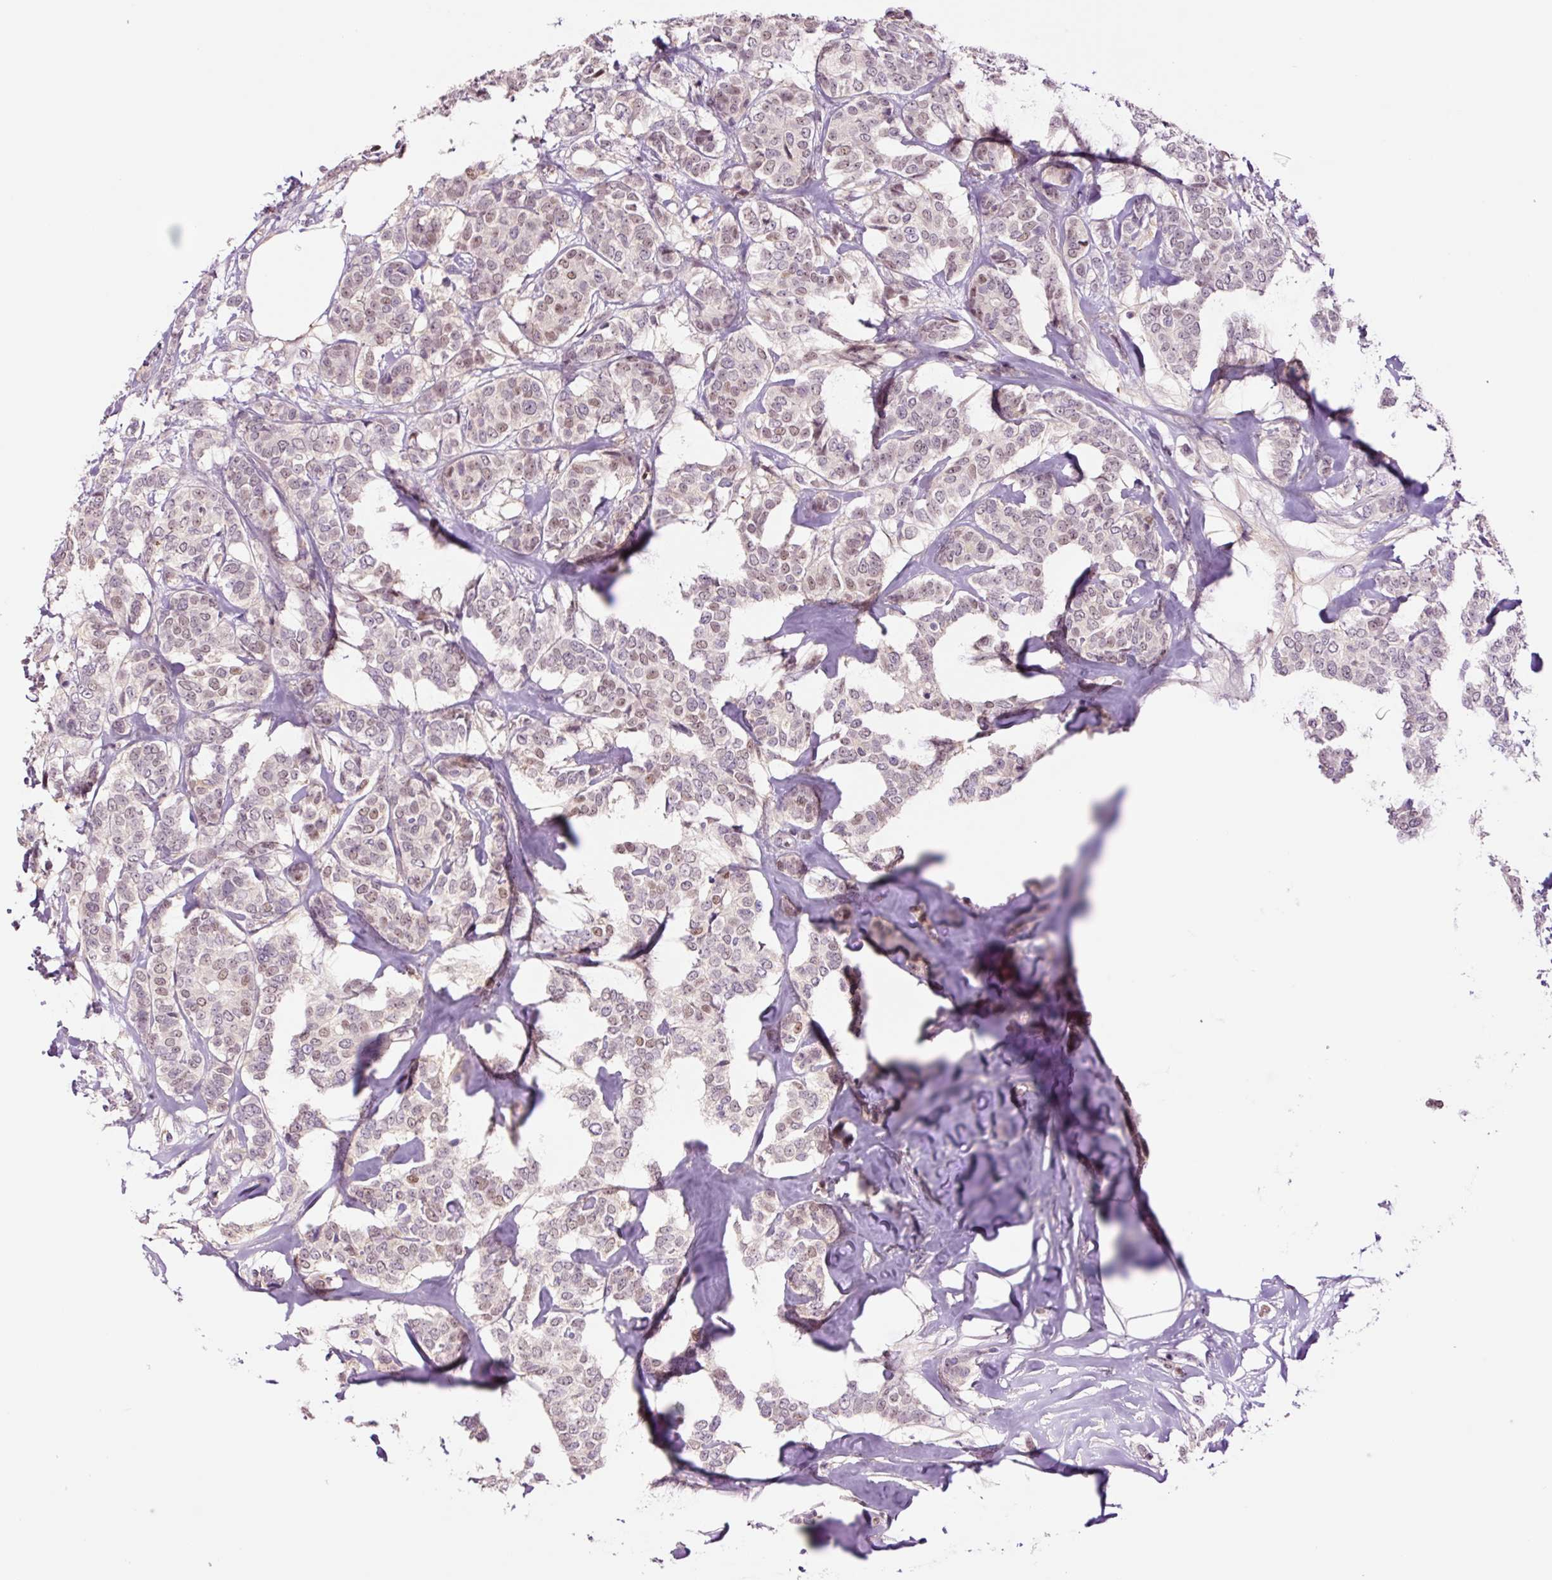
{"staining": {"intensity": "weak", "quantity": ">75%", "location": "nuclear"}, "tissue": "breast cancer", "cell_type": "Tumor cells", "image_type": "cancer", "snomed": [{"axis": "morphology", "description": "Duct carcinoma"}, {"axis": "topography", "description": "Breast"}], "caption": "Breast infiltrating ductal carcinoma stained with a brown dye reveals weak nuclear positive staining in about >75% of tumor cells.", "gene": "DPPA4", "patient": {"sex": "female", "age": 72}}